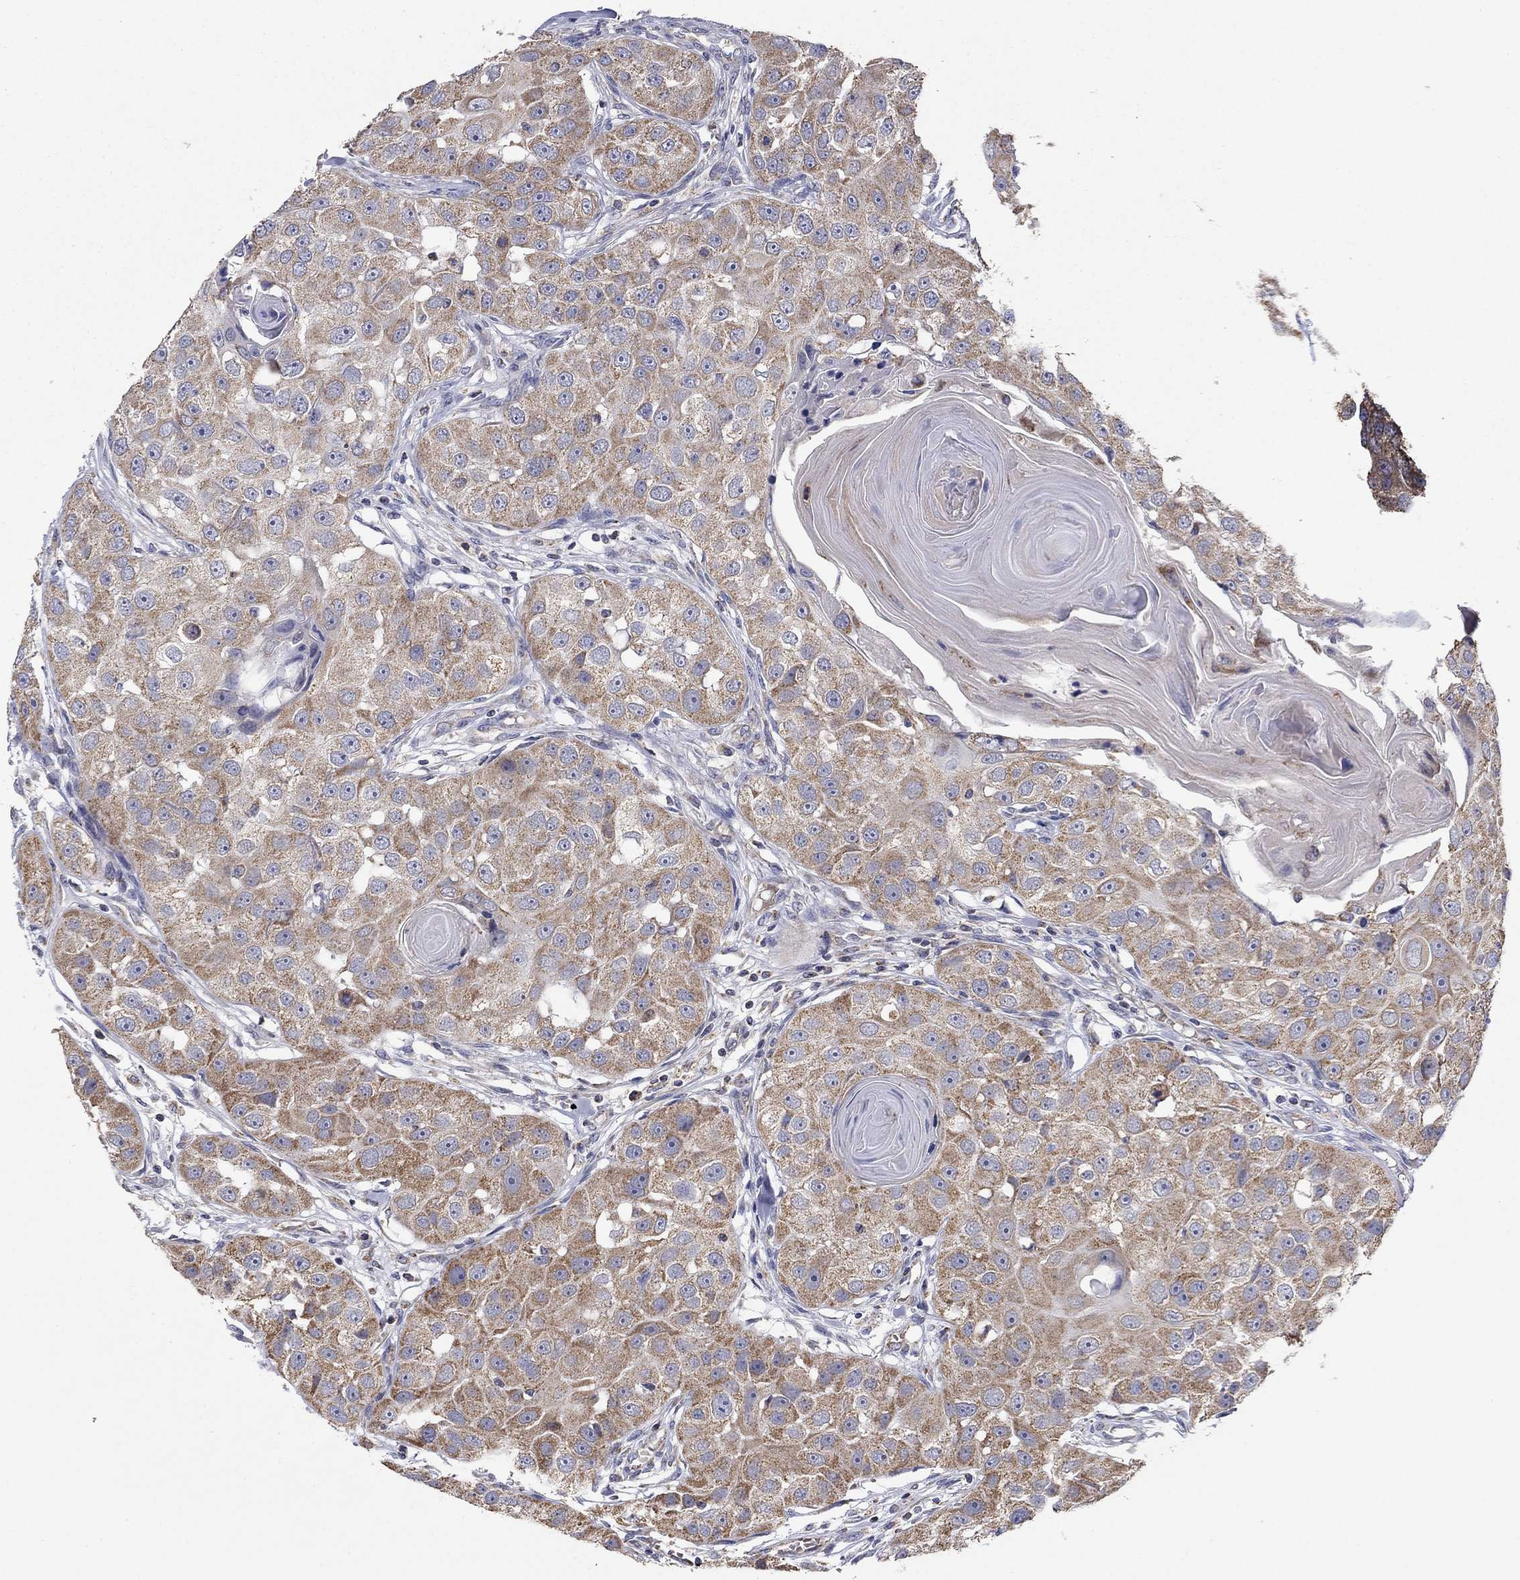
{"staining": {"intensity": "moderate", "quantity": ">75%", "location": "cytoplasmic/membranous"}, "tissue": "head and neck cancer", "cell_type": "Tumor cells", "image_type": "cancer", "snomed": [{"axis": "morphology", "description": "Normal tissue, NOS"}, {"axis": "morphology", "description": "Squamous cell carcinoma, NOS"}, {"axis": "topography", "description": "Skeletal muscle"}, {"axis": "topography", "description": "Head-Neck"}], "caption": "Head and neck squamous cell carcinoma tissue exhibits moderate cytoplasmic/membranous expression in approximately >75% of tumor cells The staining is performed using DAB brown chromogen to label protein expression. The nuclei are counter-stained blue using hematoxylin.", "gene": "HPS5", "patient": {"sex": "male", "age": 51}}